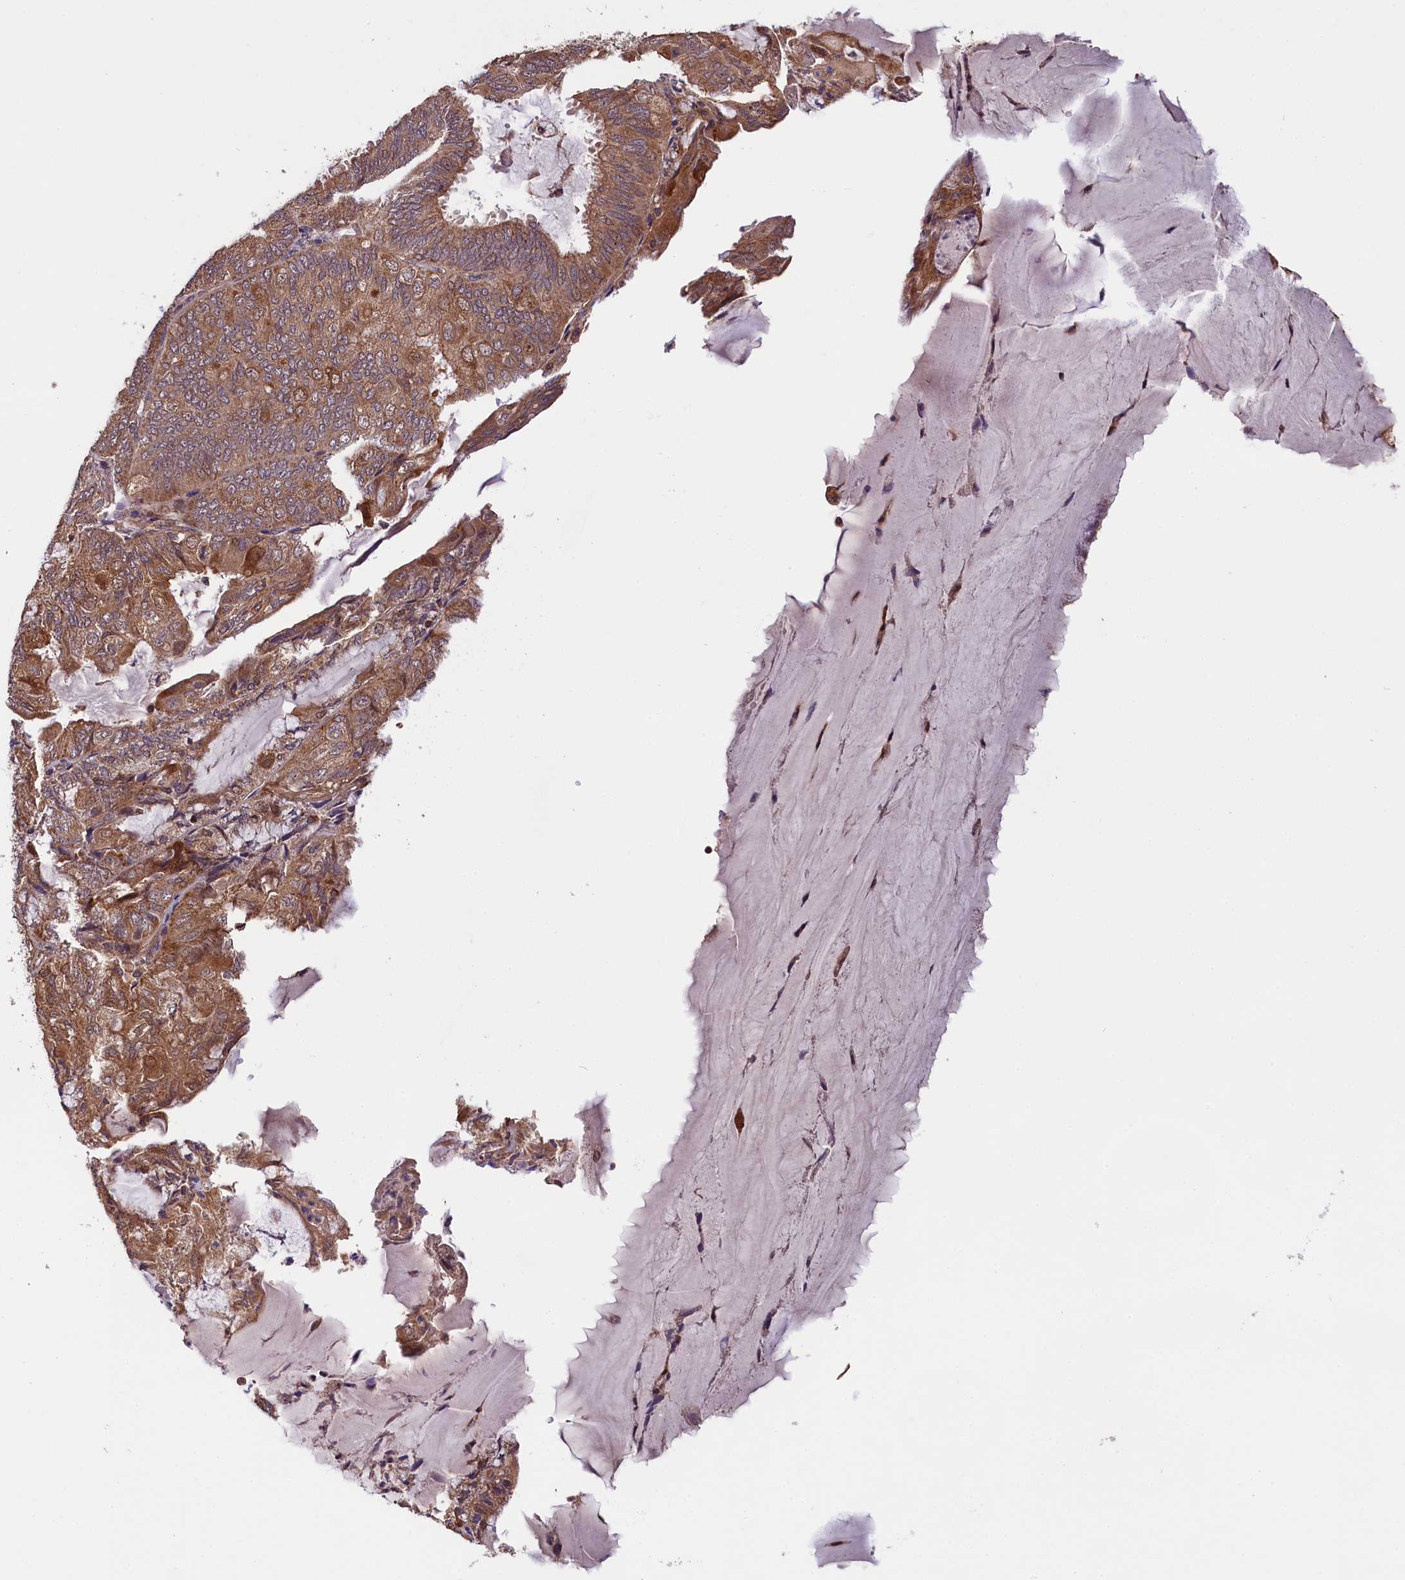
{"staining": {"intensity": "moderate", "quantity": ">75%", "location": "cytoplasmic/membranous"}, "tissue": "endometrial cancer", "cell_type": "Tumor cells", "image_type": "cancer", "snomed": [{"axis": "morphology", "description": "Adenocarcinoma, NOS"}, {"axis": "topography", "description": "Endometrium"}], "caption": "Adenocarcinoma (endometrial) stained with DAB (3,3'-diaminobenzidine) immunohistochemistry (IHC) exhibits medium levels of moderate cytoplasmic/membranous expression in about >75% of tumor cells.", "gene": "DOHH", "patient": {"sex": "female", "age": 81}}